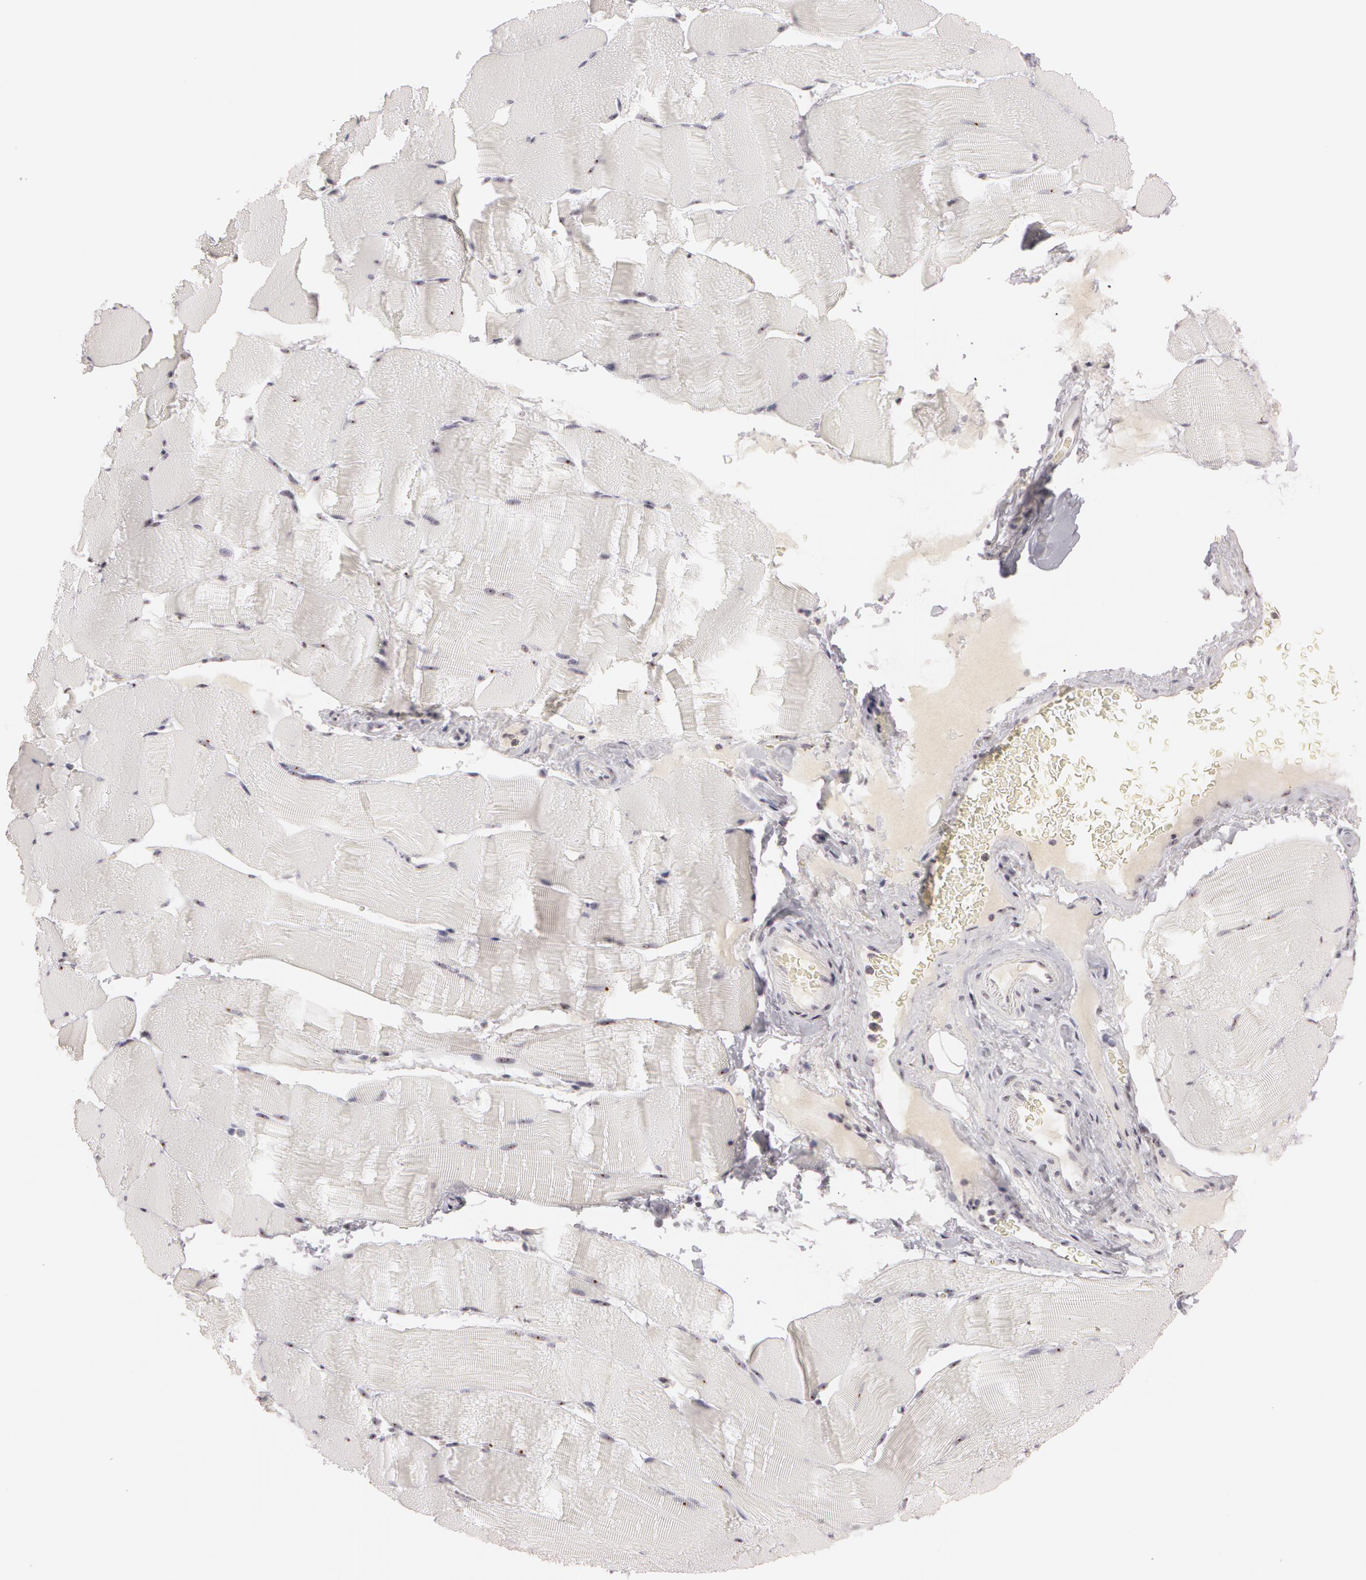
{"staining": {"intensity": "weak", "quantity": "25%-75%", "location": "nuclear"}, "tissue": "skeletal muscle", "cell_type": "Myocytes", "image_type": "normal", "snomed": [{"axis": "morphology", "description": "Normal tissue, NOS"}, {"axis": "topography", "description": "Skeletal muscle"}], "caption": "Immunohistochemistry (IHC) staining of unremarkable skeletal muscle, which reveals low levels of weak nuclear expression in about 25%-75% of myocytes indicating weak nuclear protein expression. The staining was performed using DAB (3,3'-diaminobenzidine) (brown) for protein detection and nuclei were counterstained in hematoxylin (blue).", "gene": "FBL", "patient": {"sex": "male", "age": 62}}